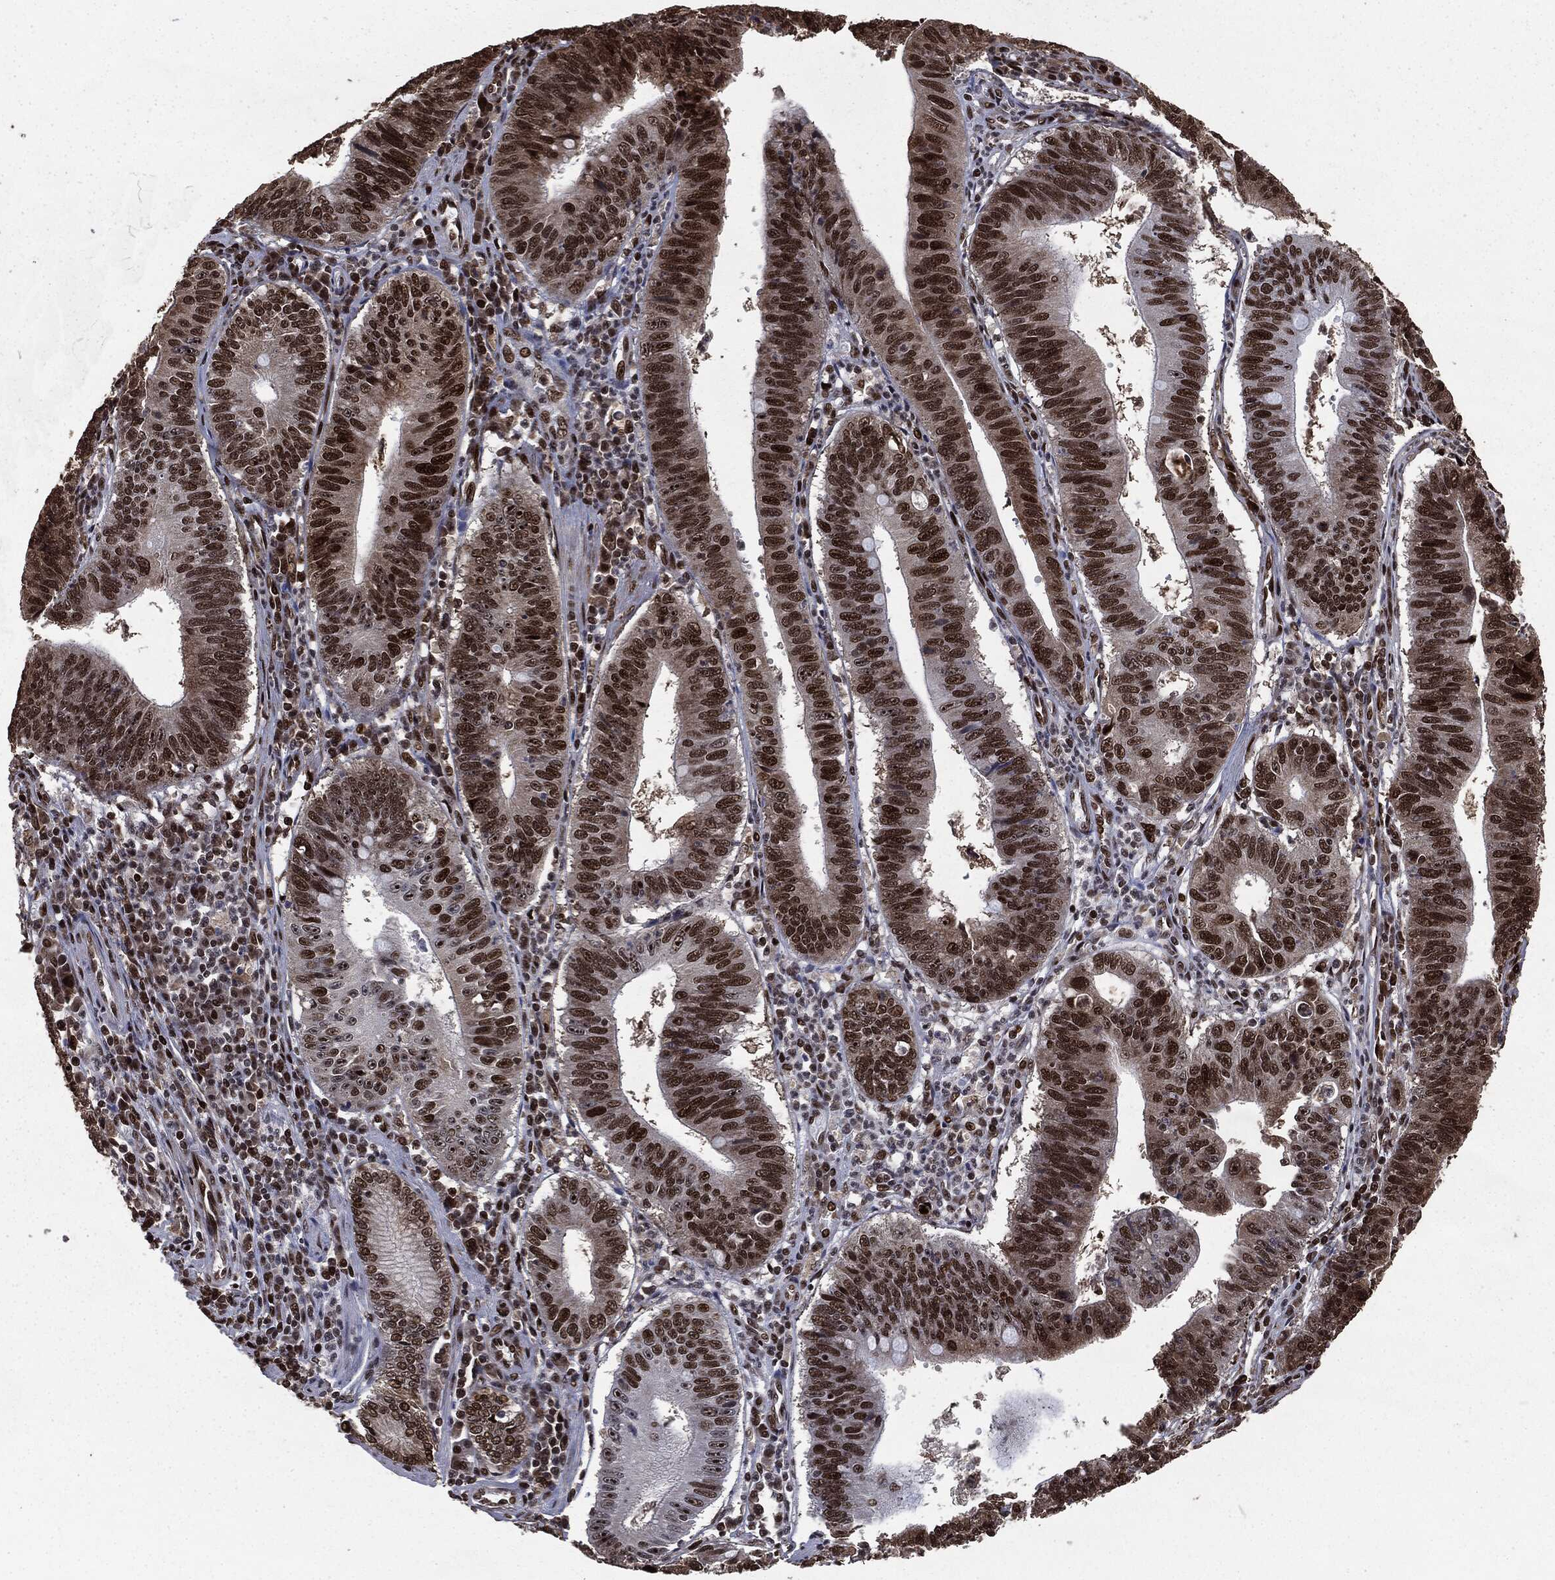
{"staining": {"intensity": "strong", "quantity": ">75%", "location": "nuclear"}, "tissue": "stomach cancer", "cell_type": "Tumor cells", "image_type": "cancer", "snomed": [{"axis": "morphology", "description": "Adenocarcinoma, NOS"}, {"axis": "topography", "description": "Stomach"}], "caption": "Immunohistochemistry (IHC) histopathology image of neoplastic tissue: stomach adenocarcinoma stained using immunohistochemistry reveals high levels of strong protein expression localized specifically in the nuclear of tumor cells, appearing as a nuclear brown color.", "gene": "DVL2", "patient": {"sex": "male", "age": 59}}